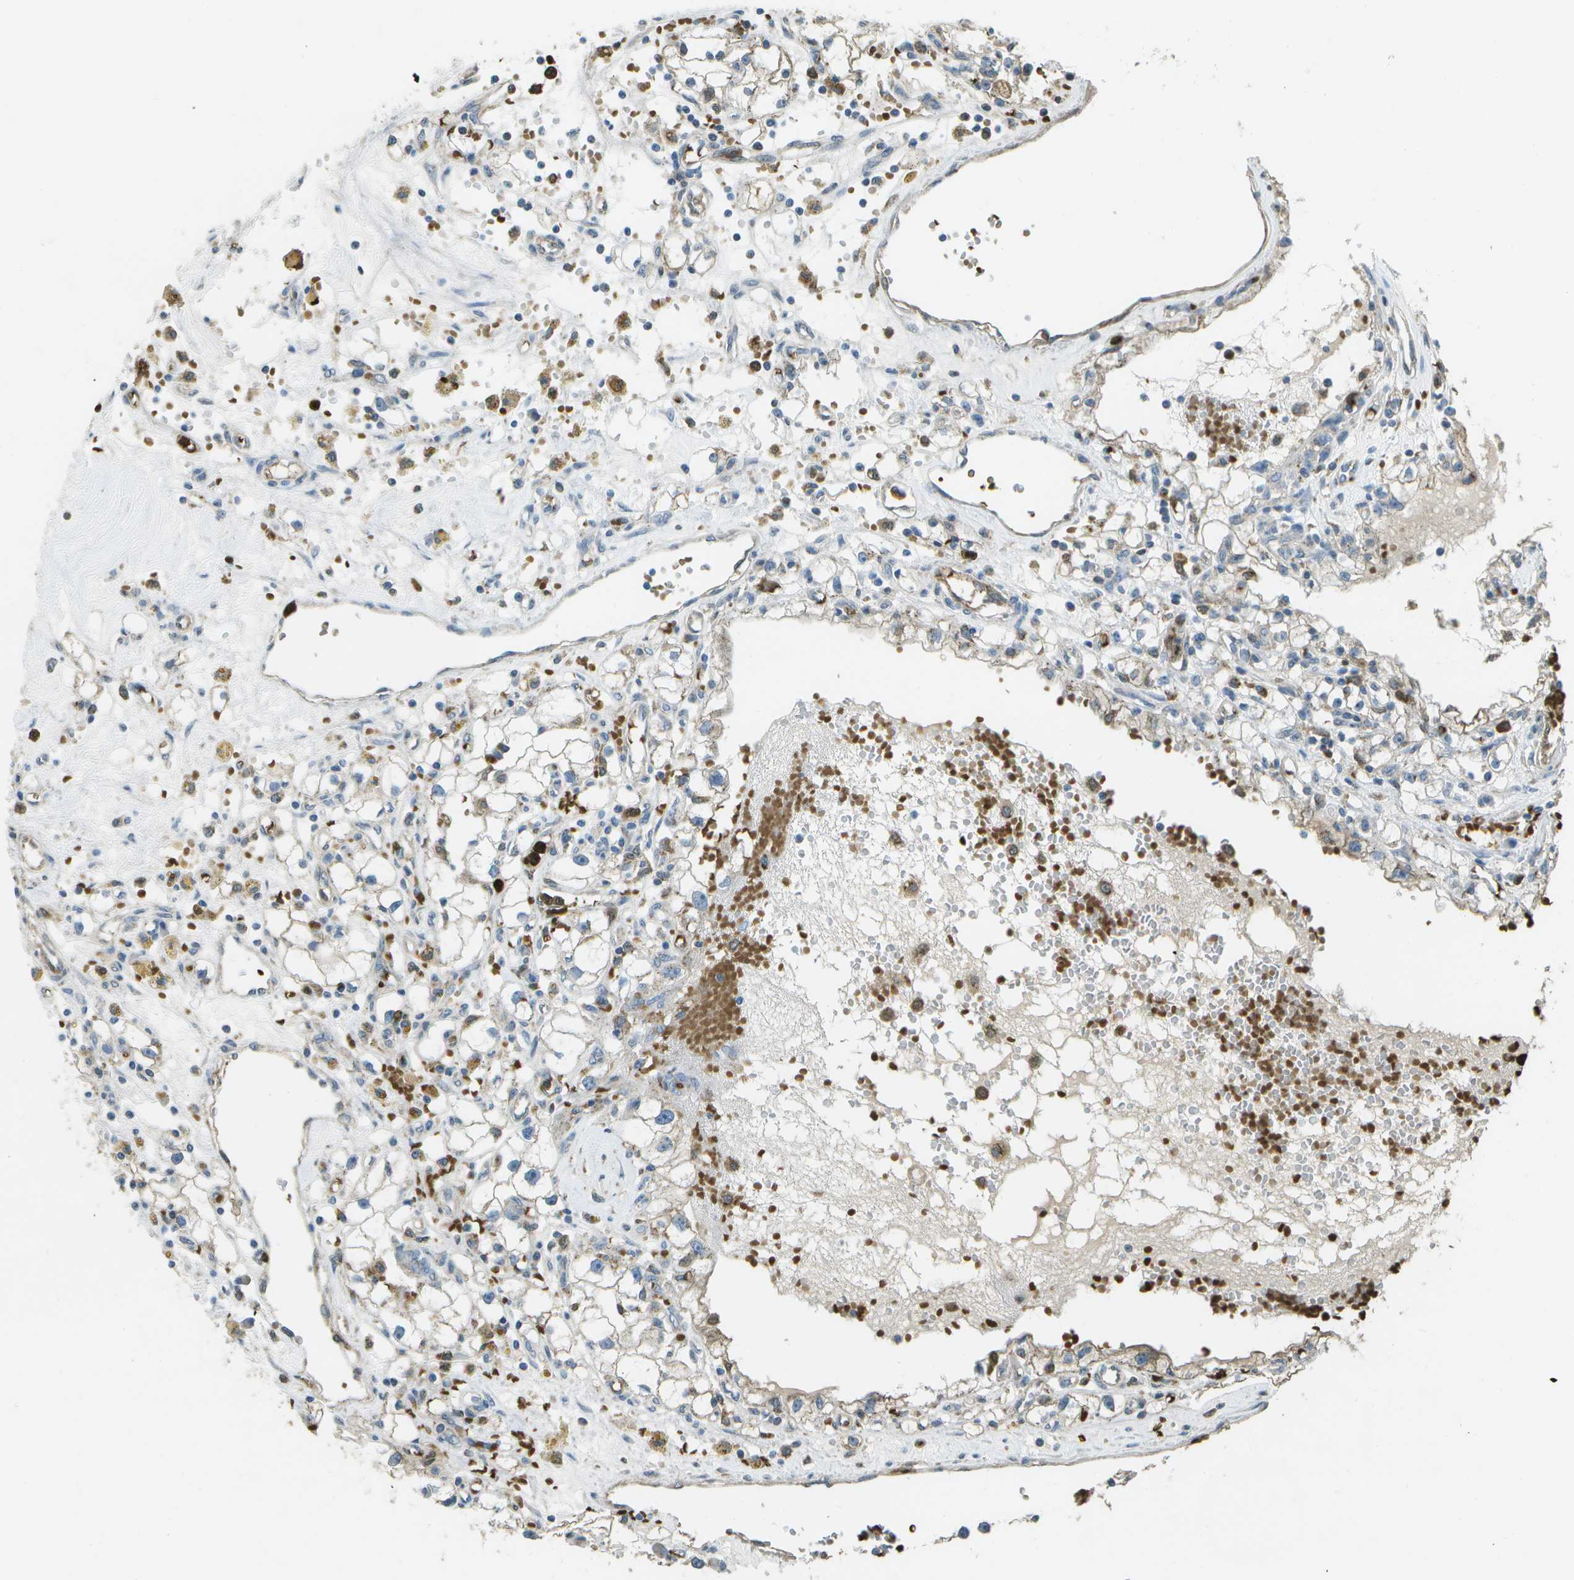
{"staining": {"intensity": "weak", "quantity": "25%-75%", "location": "cytoplasmic/membranous"}, "tissue": "renal cancer", "cell_type": "Tumor cells", "image_type": "cancer", "snomed": [{"axis": "morphology", "description": "Adenocarcinoma, NOS"}, {"axis": "topography", "description": "Kidney"}], "caption": "Immunohistochemical staining of human renal cancer (adenocarcinoma) reveals low levels of weak cytoplasmic/membranous protein positivity in approximately 25%-75% of tumor cells.", "gene": "CACHD1", "patient": {"sex": "male", "age": 56}}